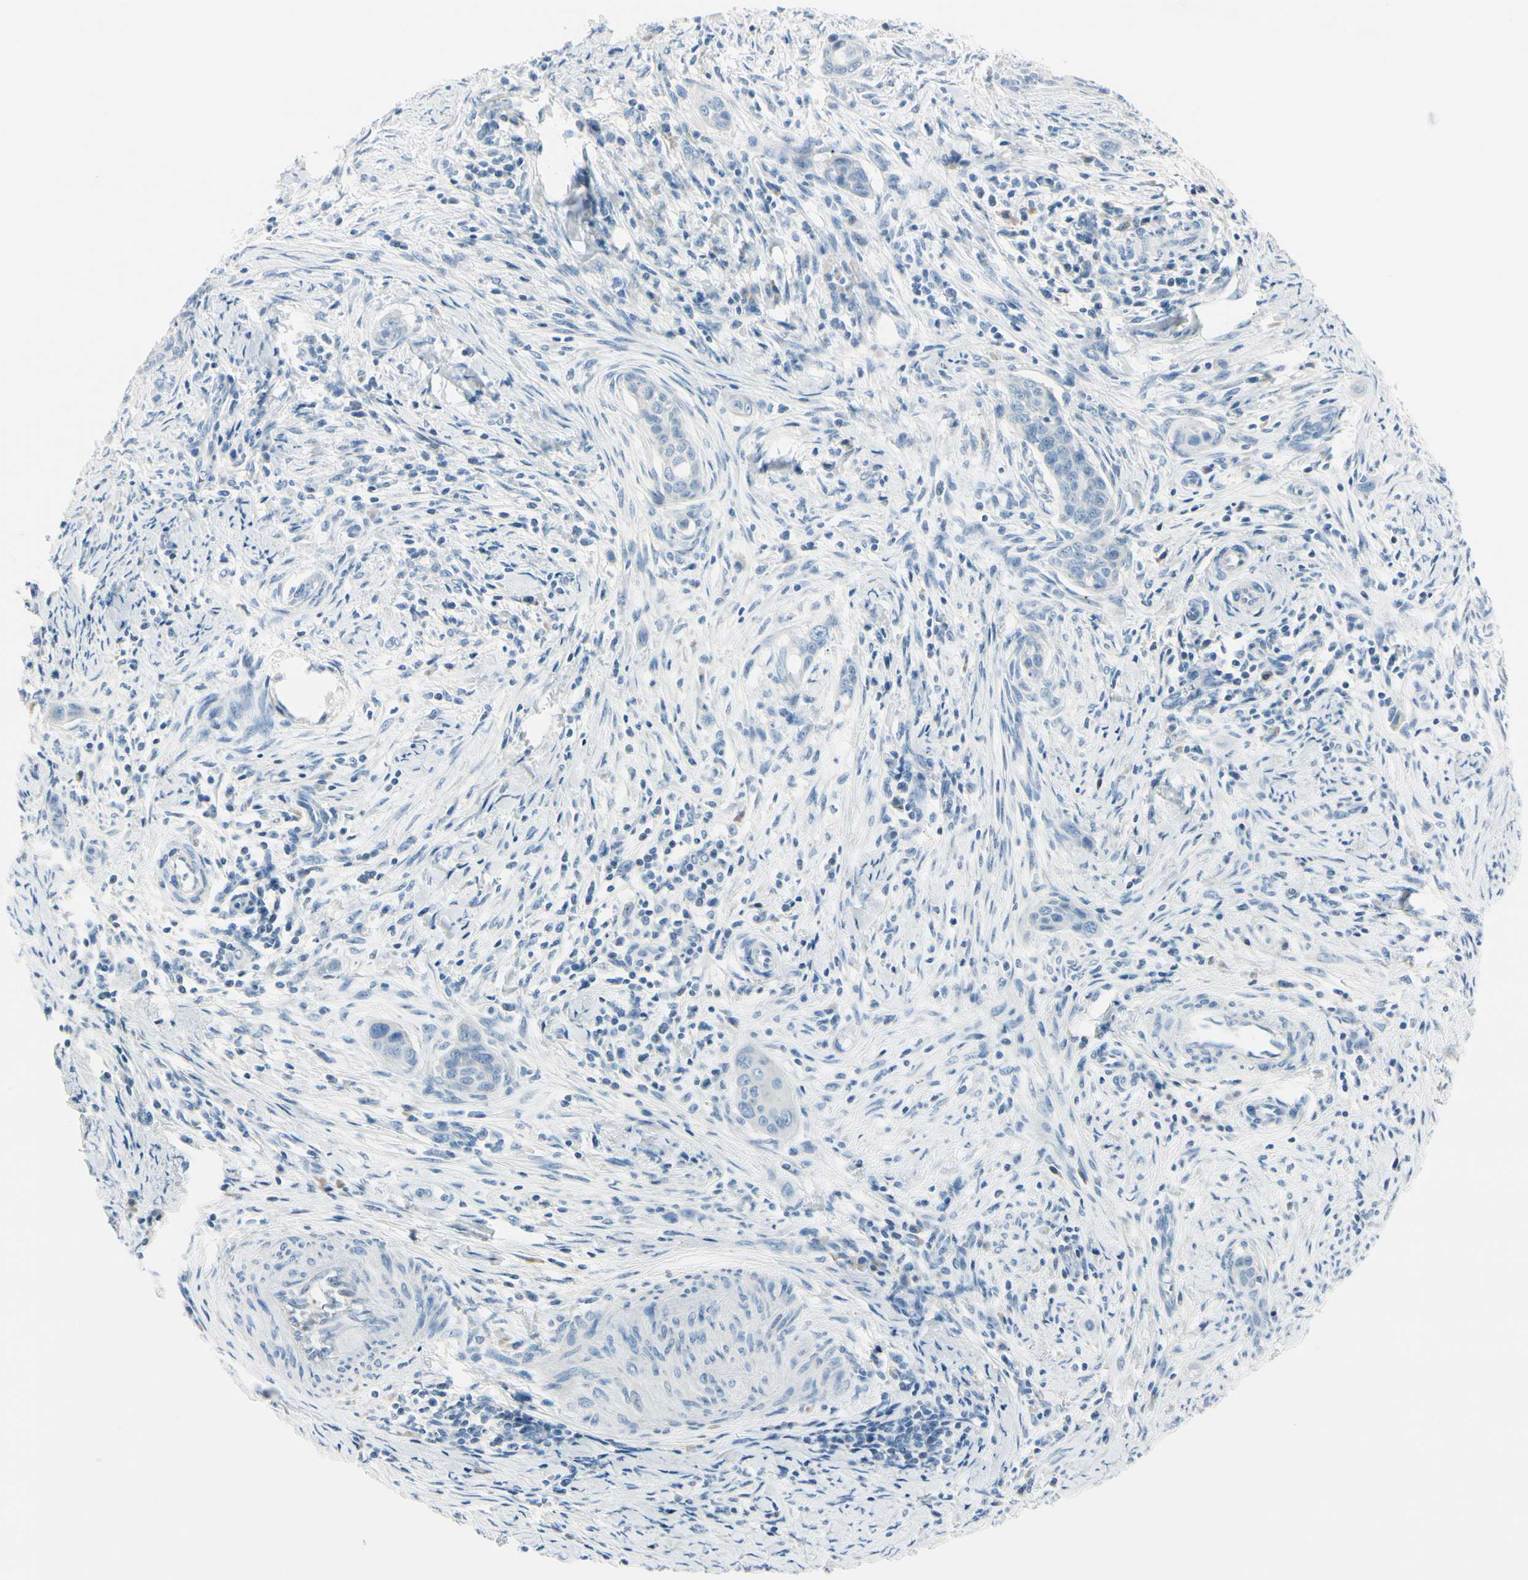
{"staining": {"intensity": "negative", "quantity": "none", "location": "none"}, "tissue": "cervical cancer", "cell_type": "Tumor cells", "image_type": "cancer", "snomed": [{"axis": "morphology", "description": "Squamous cell carcinoma, NOS"}, {"axis": "topography", "description": "Cervix"}], "caption": "Tumor cells show no significant staining in squamous cell carcinoma (cervical).", "gene": "PEBP1", "patient": {"sex": "female", "age": 33}}